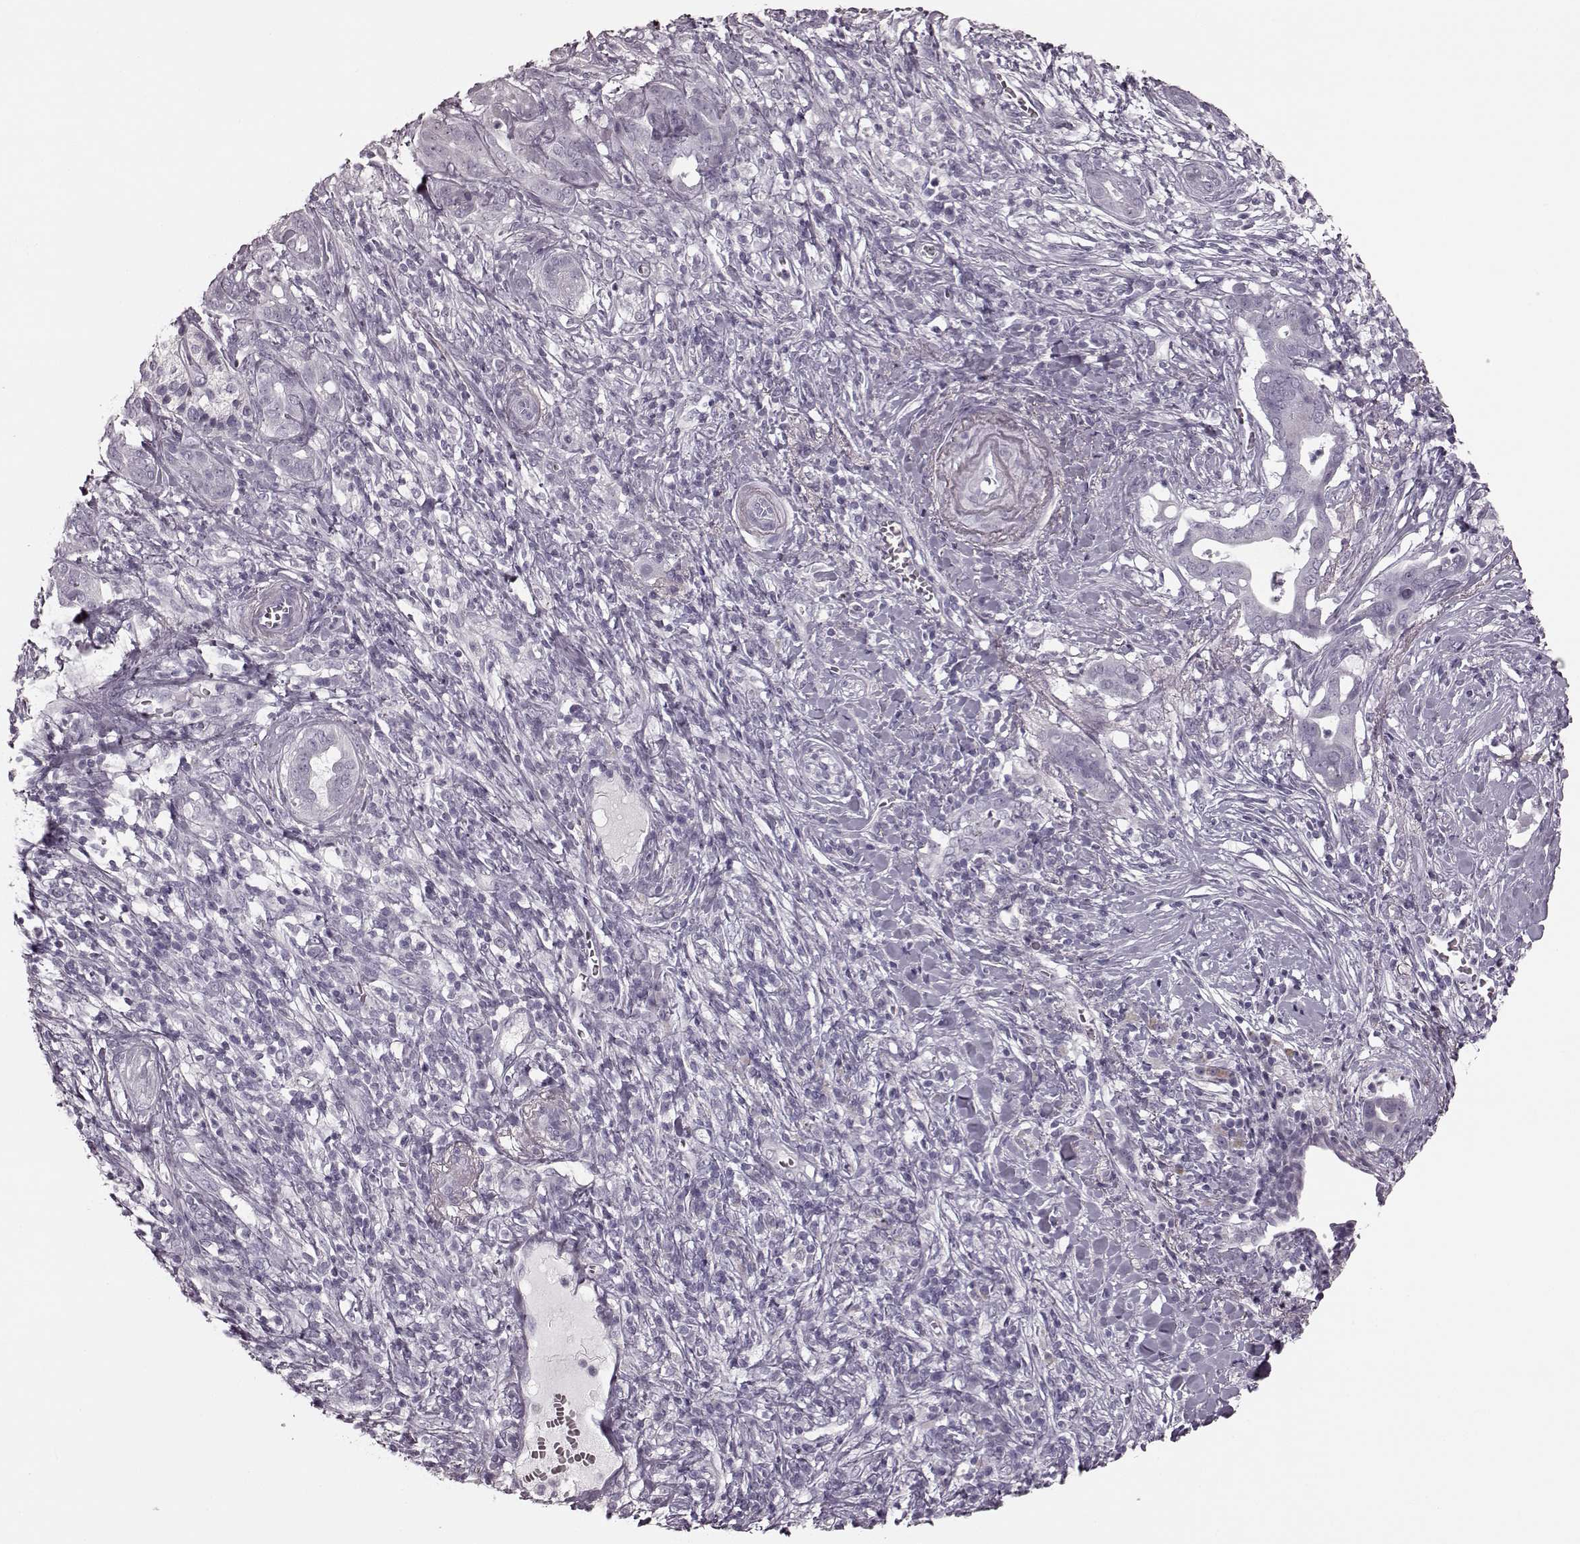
{"staining": {"intensity": "negative", "quantity": "none", "location": "none"}, "tissue": "pancreatic cancer", "cell_type": "Tumor cells", "image_type": "cancer", "snomed": [{"axis": "morphology", "description": "Adenocarcinoma, NOS"}, {"axis": "topography", "description": "Pancreas"}], "caption": "A high-resolution micrograph shows immunohistochemistry (IHC) staining of pancreatic adenocarcinoma, which shows no significant positivity in tumor cells.", "gene": "TRPM1", "patient": {"sex": "male", "age": 61}}